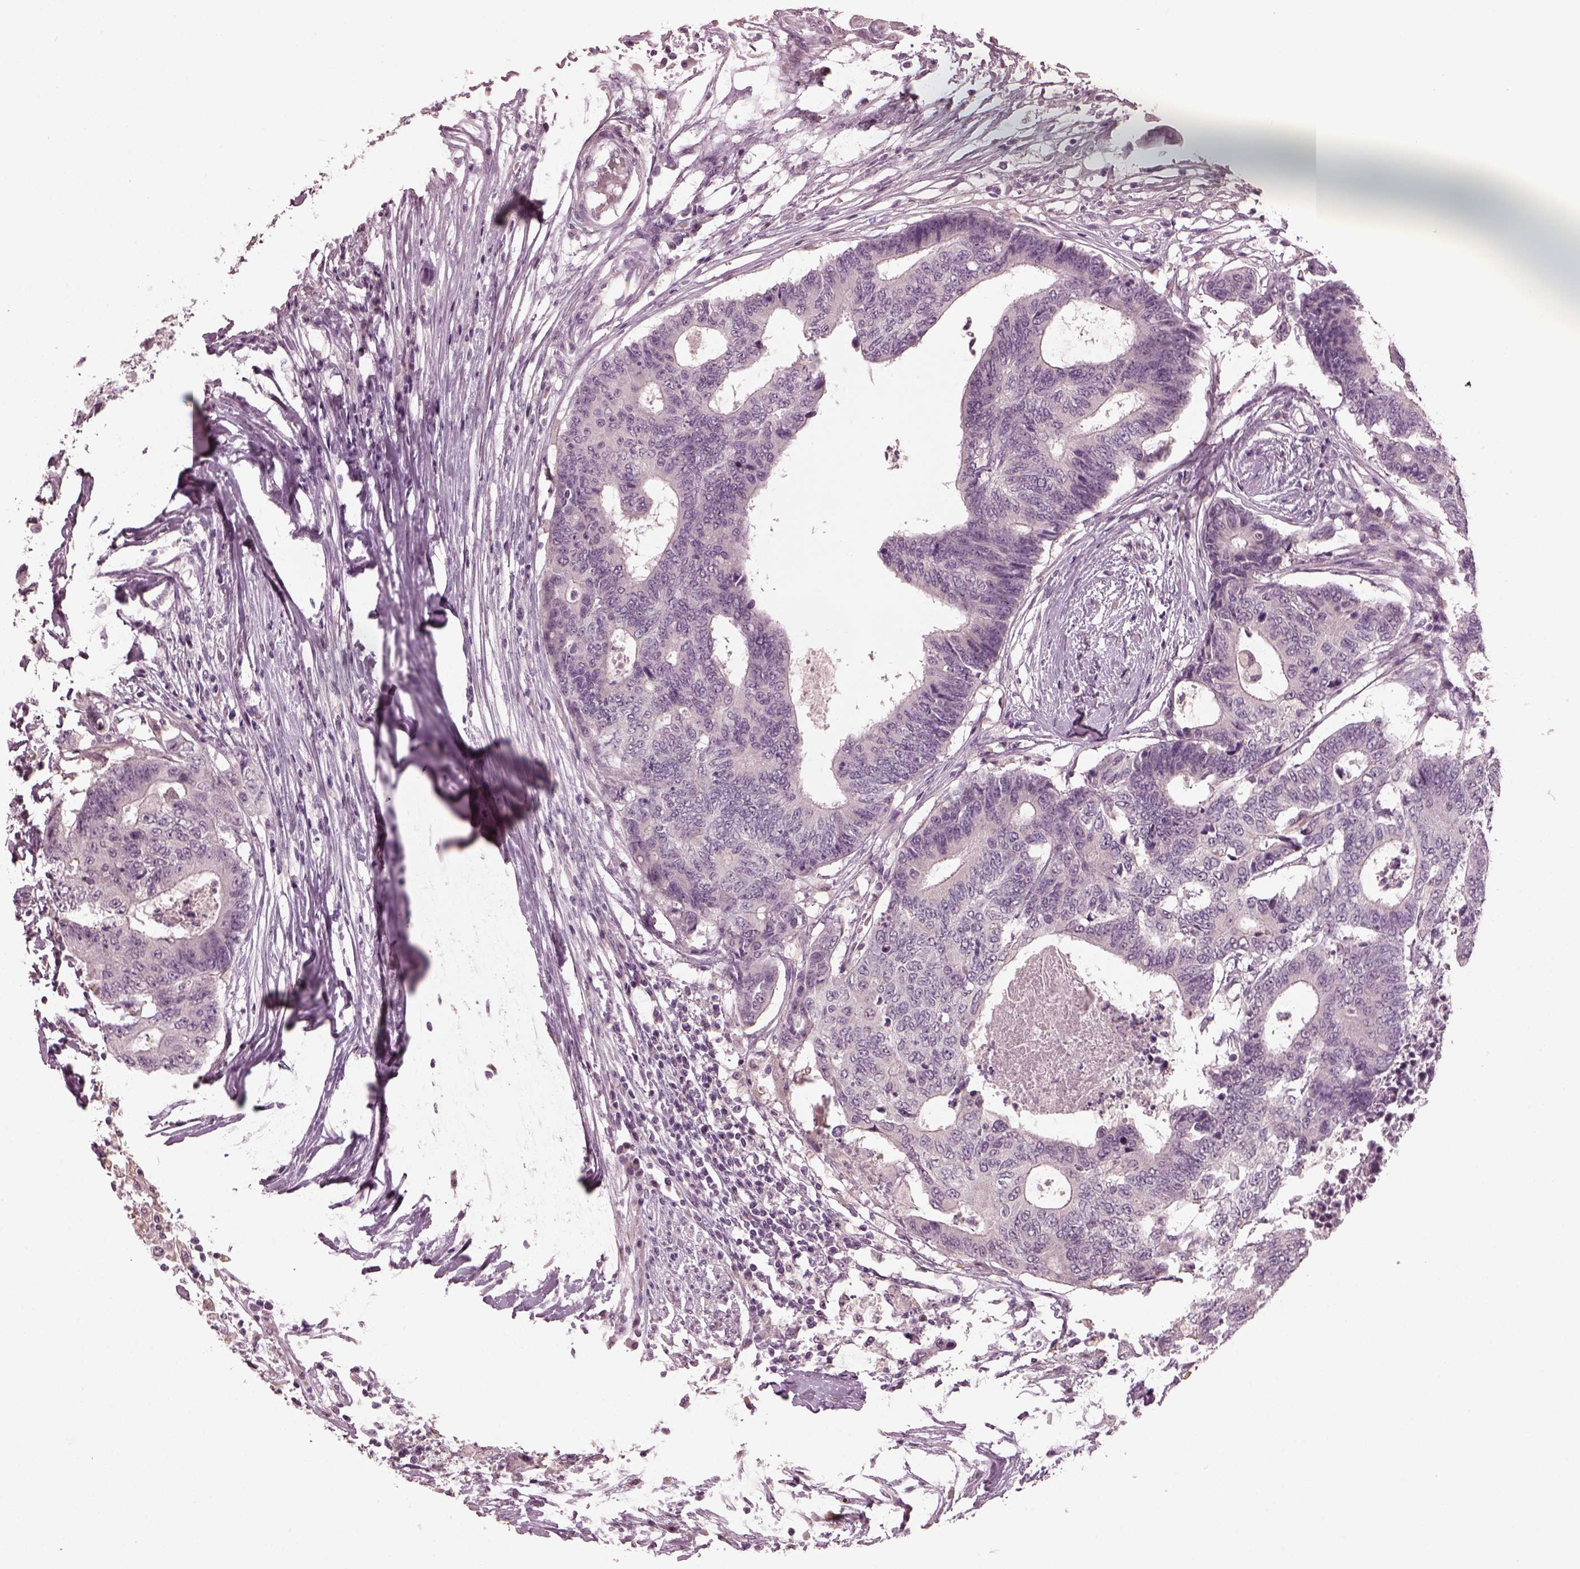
{"staining": {"intensity": "negative", "quantity": "none", "location": "none"}, "tissue": "colorectal cancer", "cell_type": "Tumor cells", "image_type": "cancer", "snomed": [{"axis": "morphology", "description": "Adenocarcinoma, NOS"}, {"axis": "topography", "description": "Colon"}], "caption": "This is an IHC micrograph of colorectal cancer. There is no positivity in tumor cells.", "gene": "RCVRN", "patient": {"sex": "female", "age": 48}}